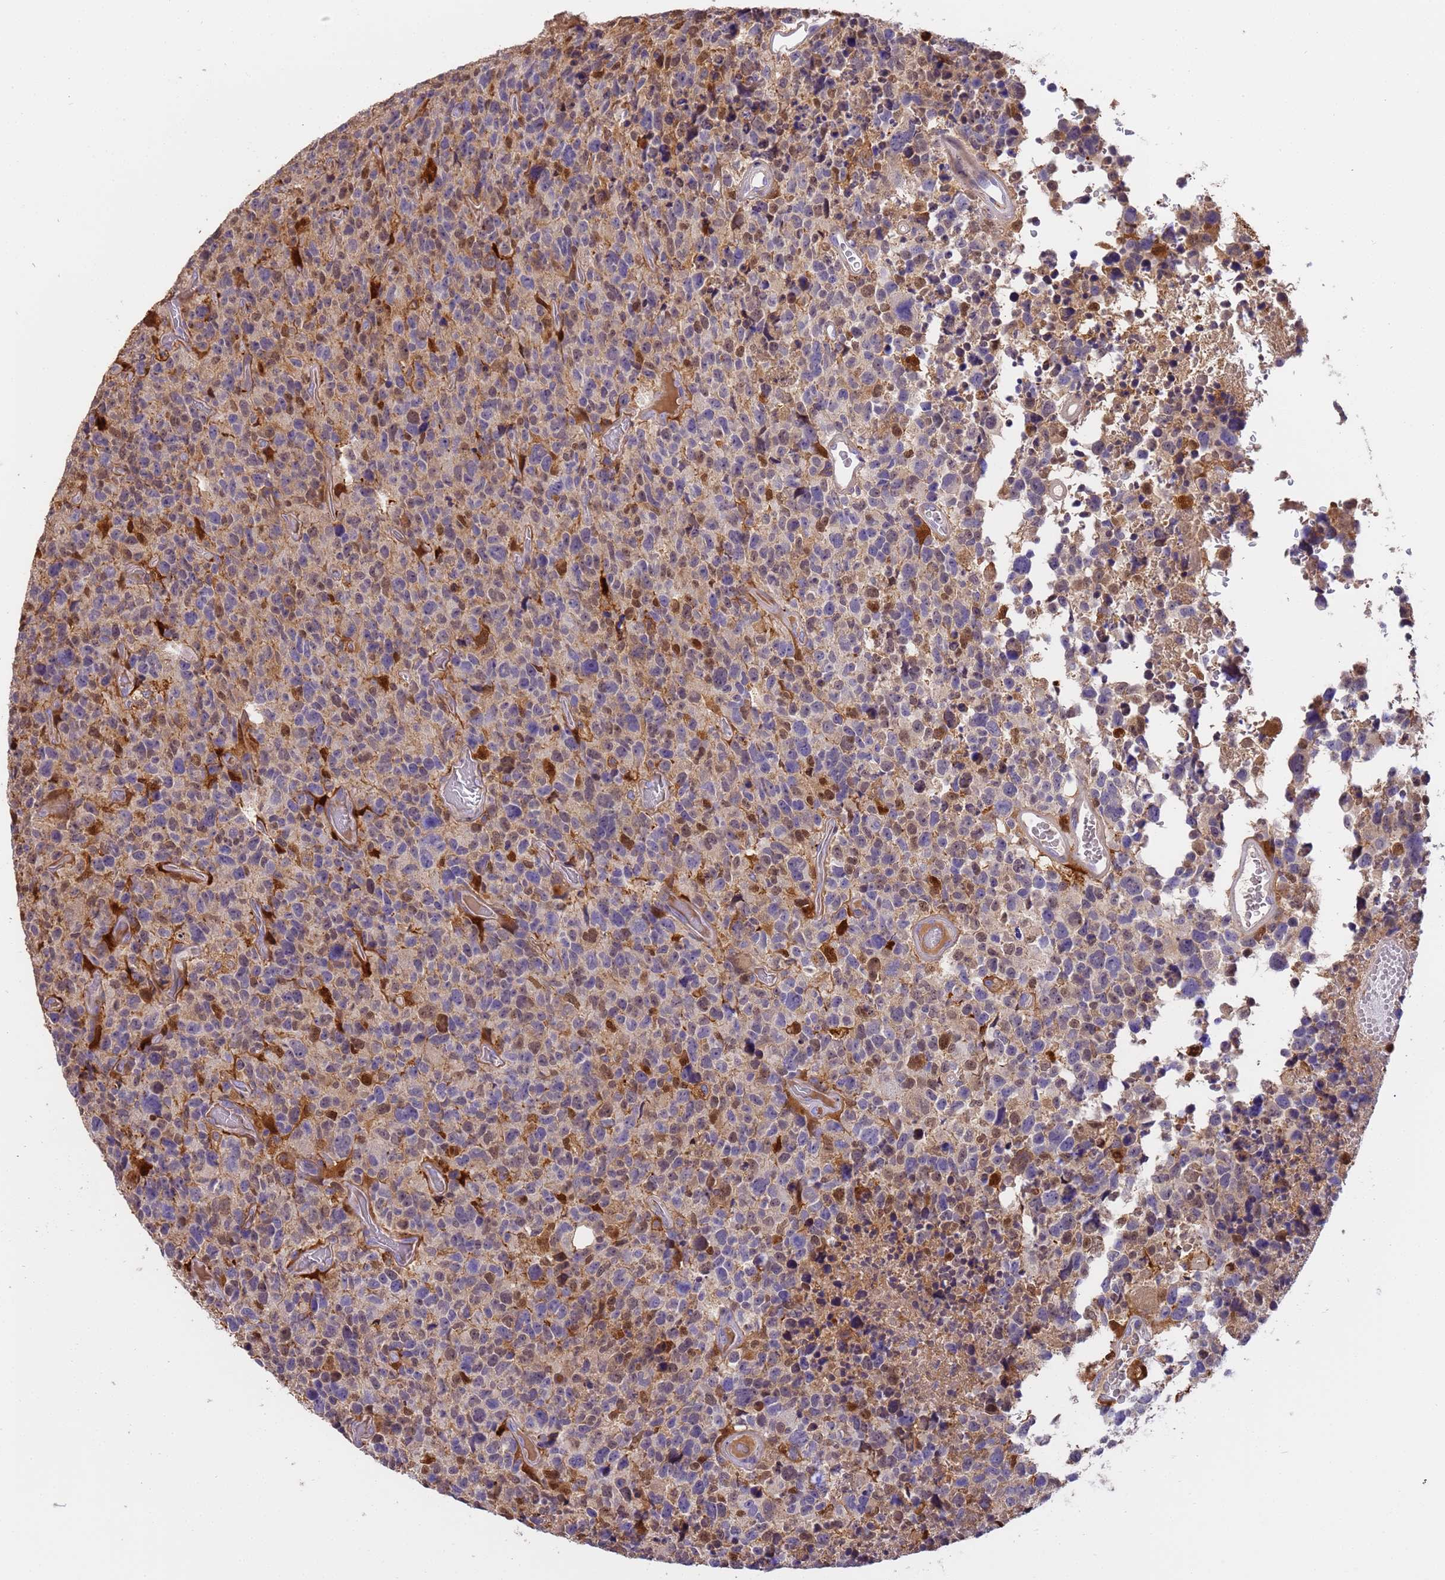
{"staining": {"intensity": "negative", "quantity": "none", "location": "none"}, "tissue": "glioma", "cell_type": "Tumor cells", "image_type": "cancer", "snomed": [{"axis": "morphology", "description": "Glioma, malignant, High grade"}, {"axis": "topography", "description": "Brain"}], "caption": "Immunohistochemistry (IHC) micrograph of human malignant high-grade glioma stained for a protein (brown), which demonstrates no positivity in tumor cells.", "gene": "M6PR", "patient": {"sex": "male", "age": 69}}